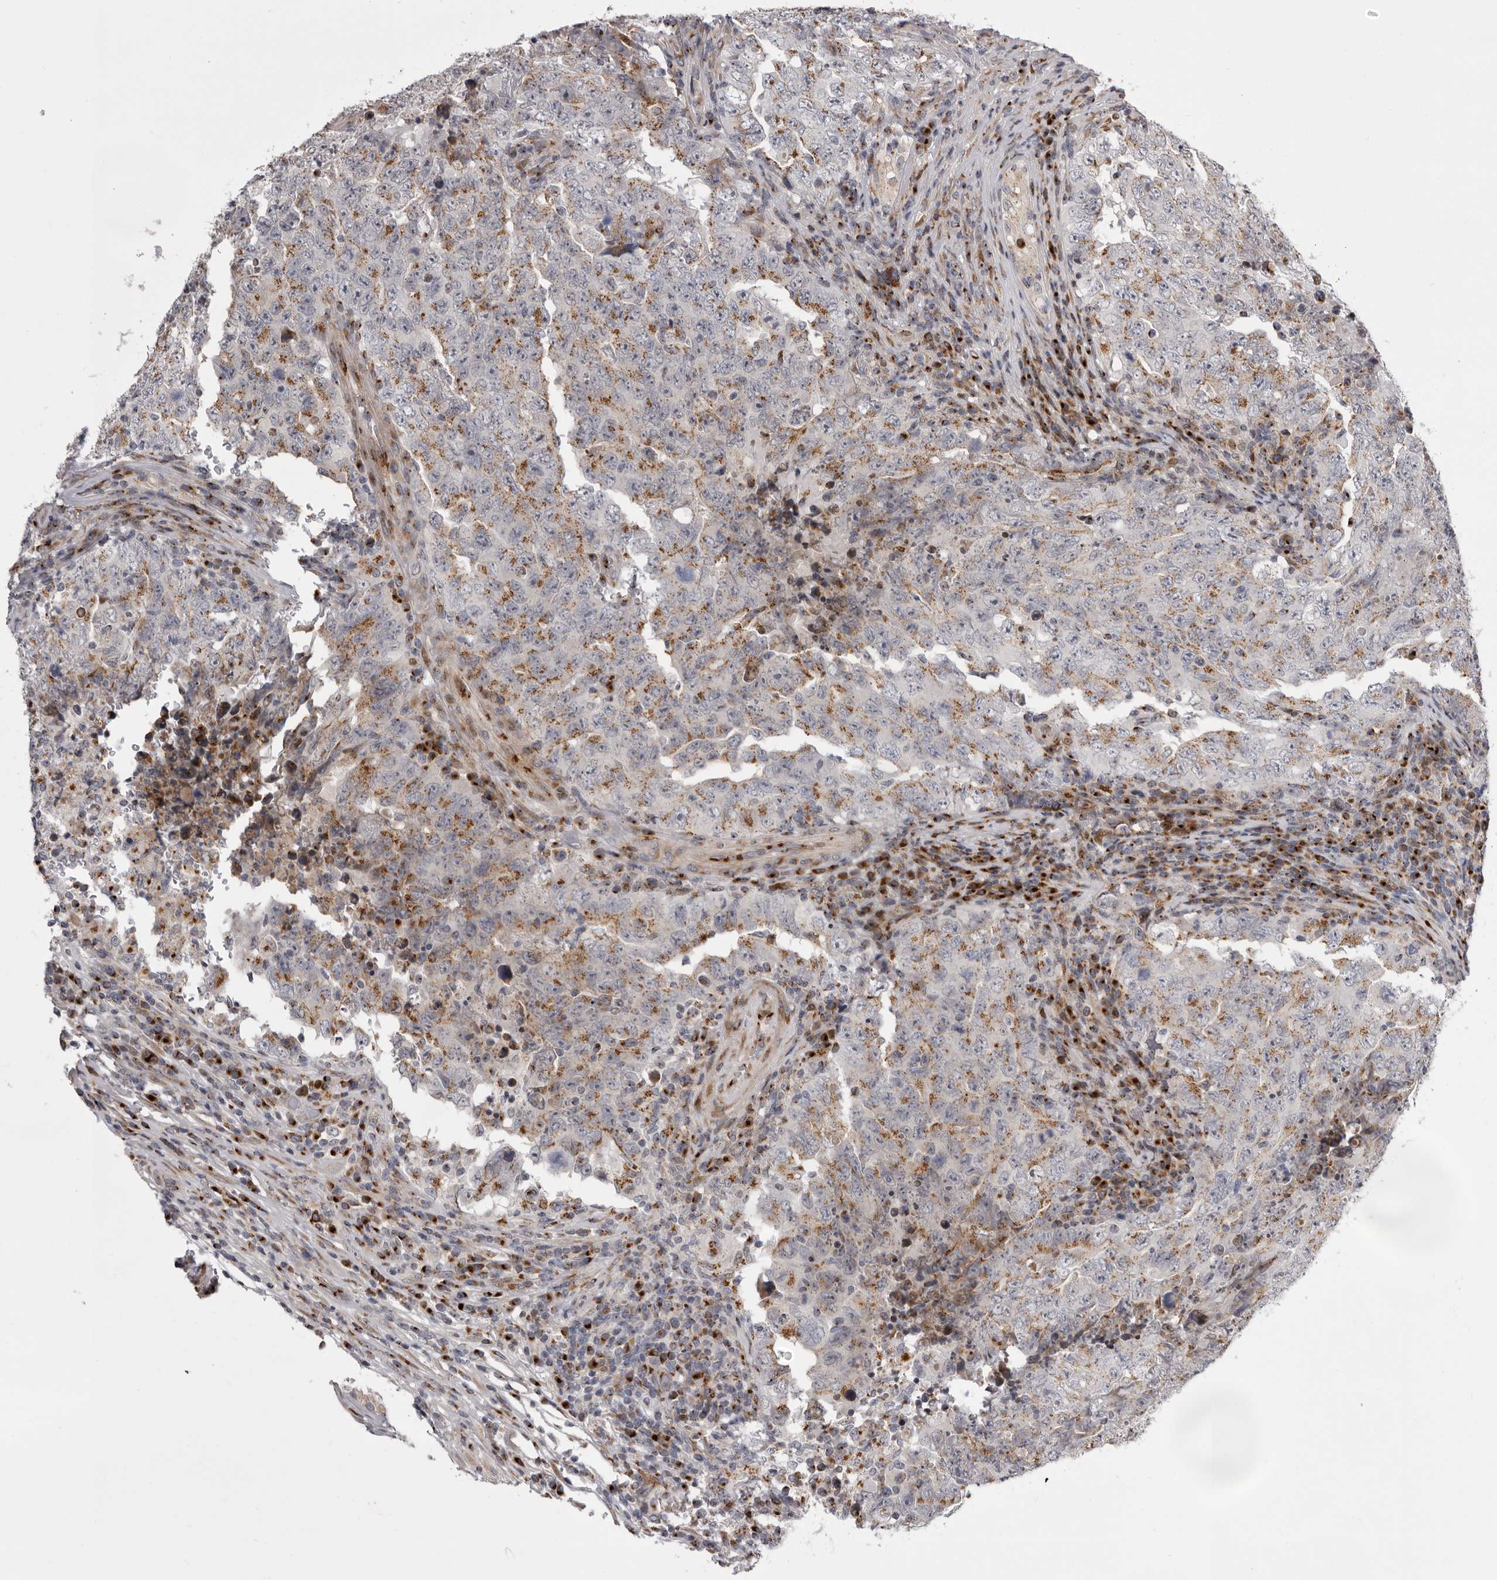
{"staining": {"intensity": "moderate", "quantity": ">75%", "location": "cytoplasmic/membranous"}, "tissue": "testis cancer", "cell_type": "Tumor cells", "image_type": "cancer", "snomed": [{"axis": "morphology", "description": "Carcinoma, Embryonal, NOS"}, {"axis": "topography", "description": "Testis"}], "caption": "A brown stain shows moderate cytoplasmic/membranous positivity of a protein in embryonal carcinoma (testis) tumor cells.", "gene": "WDR47", "patient": {"sex": "male", "age": 26}}